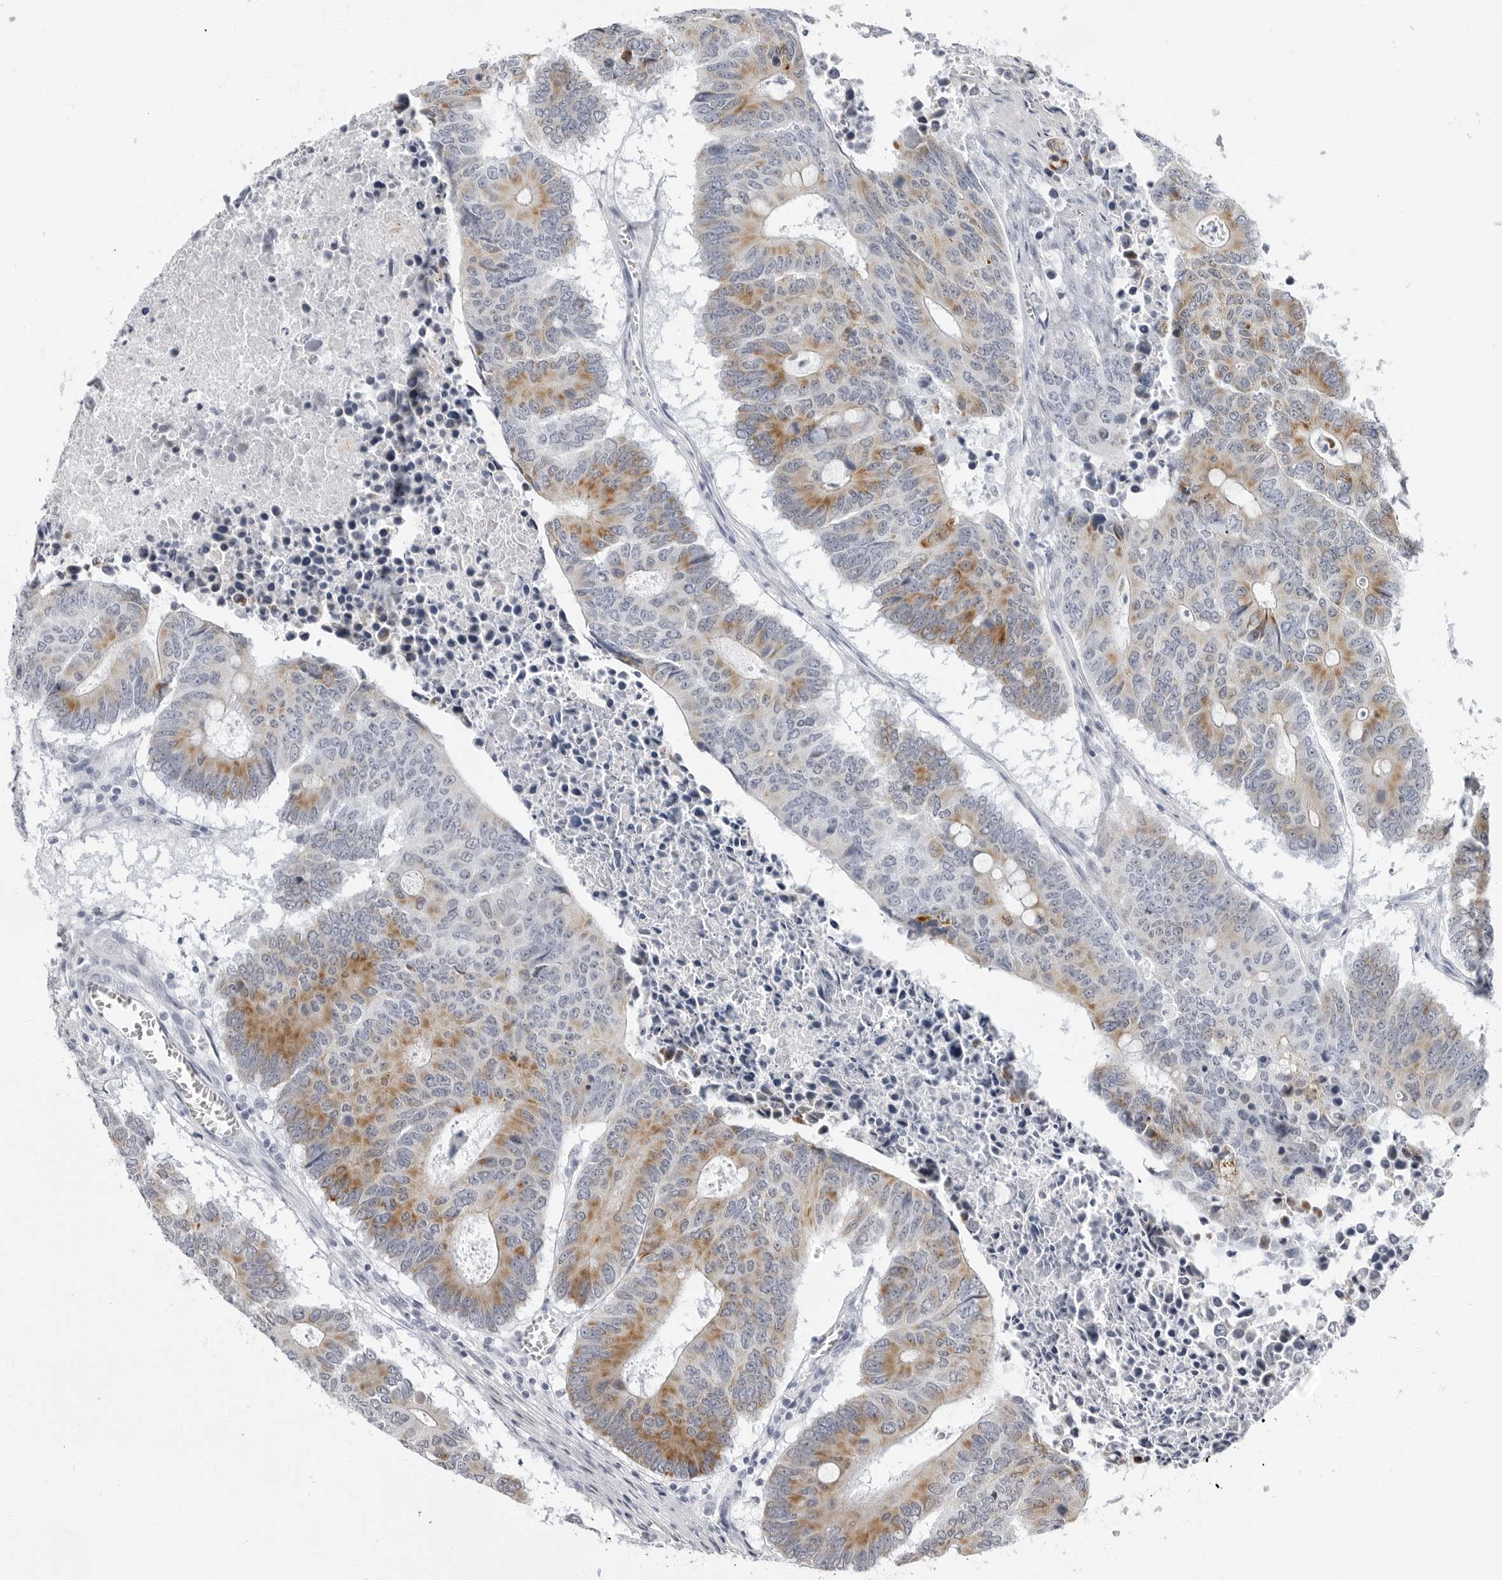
{"staining": {"intensity": "moderate", "quantity": "25%-75%", "location": "cytoplasmic/membranous"}, "tissue": "colorectal cancer", "cell_type": "Tumor cells", "image_type": "cancer", "snomed": [{"axis": "morphology", "description": "Adenocarcinoma, NOS"}, {"axis": "topography", "description": "Colon"}], "caption": "Colorectal cancer (adenocarcinoma) was stained to show a protein in brown. There is medium levels of moderate cytoplasmic/membranous positivity in approximately 25%-75% of tumor cells. The staining is performed using DAB (3,3'-diaminobenzidine) brown chromogen to label protein expression. The nuclei are counter-stained blue using hematoxylin.", "gene": "ERICH3", "patient": {"sex": "male", "age": 87}}